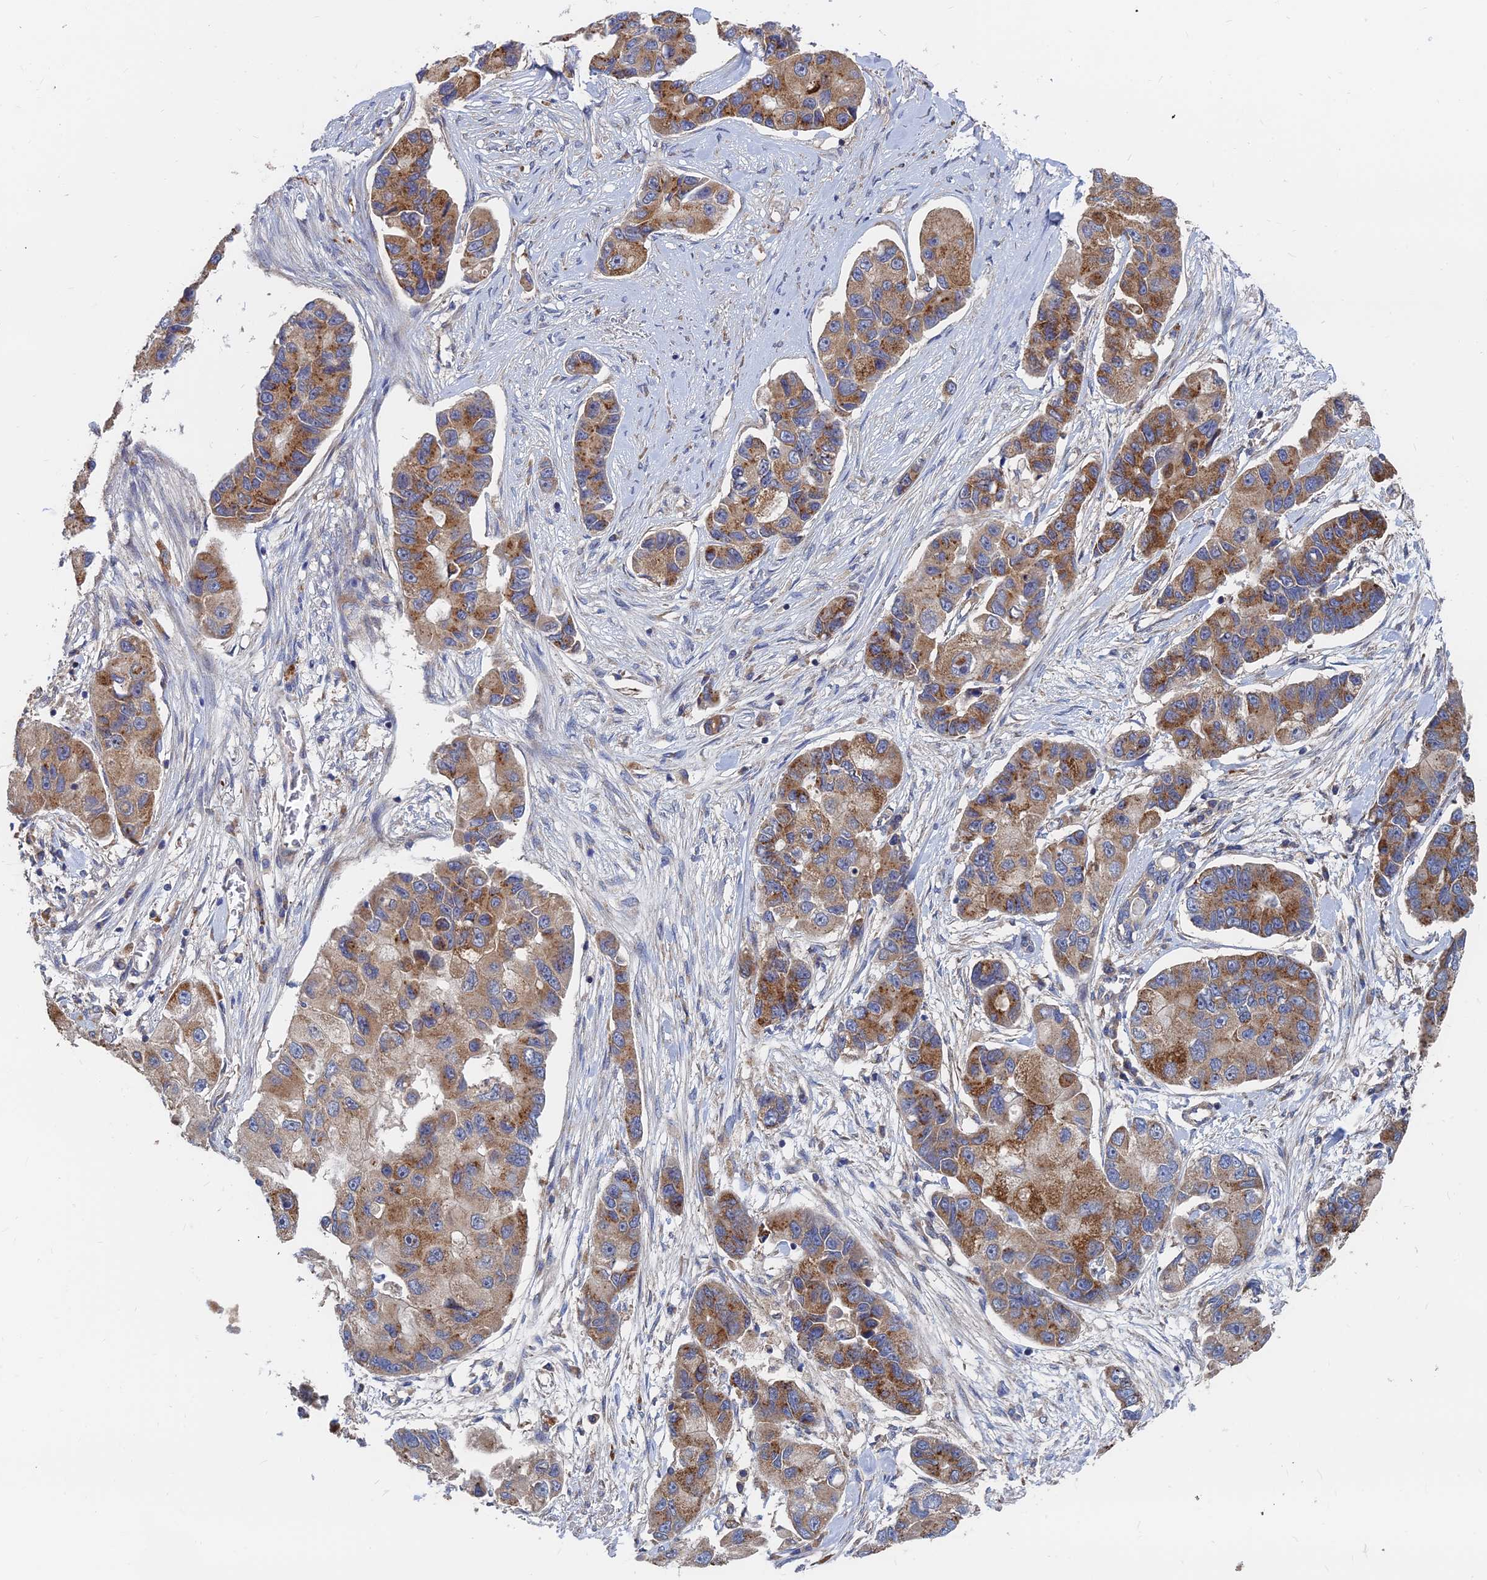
{"staining": {"intensity": "moderate", "quantity": ">75%", "location": "cytoplasmic/membranous"}, "tissue": "lung cancer", "cell_type": "Tumor cells", "image_type": "cancer", "snomed": [{"axis": "morphology", "description": "Adenocarcinoma, NOS"}, {"axis": "topography", "description": "Lung"}], "caption": "The micrograph shows a brown stain indicating the presence of a protein in the cytoplasmic/membranous of tumor cells in adenocarcinoma (lung). (DAB (3,3'-diaminobenzidine) IHC with brightfield microscopy, high magnification).", "gene": "CCZ1", "patient": {"sex": "female", "age": 54}}